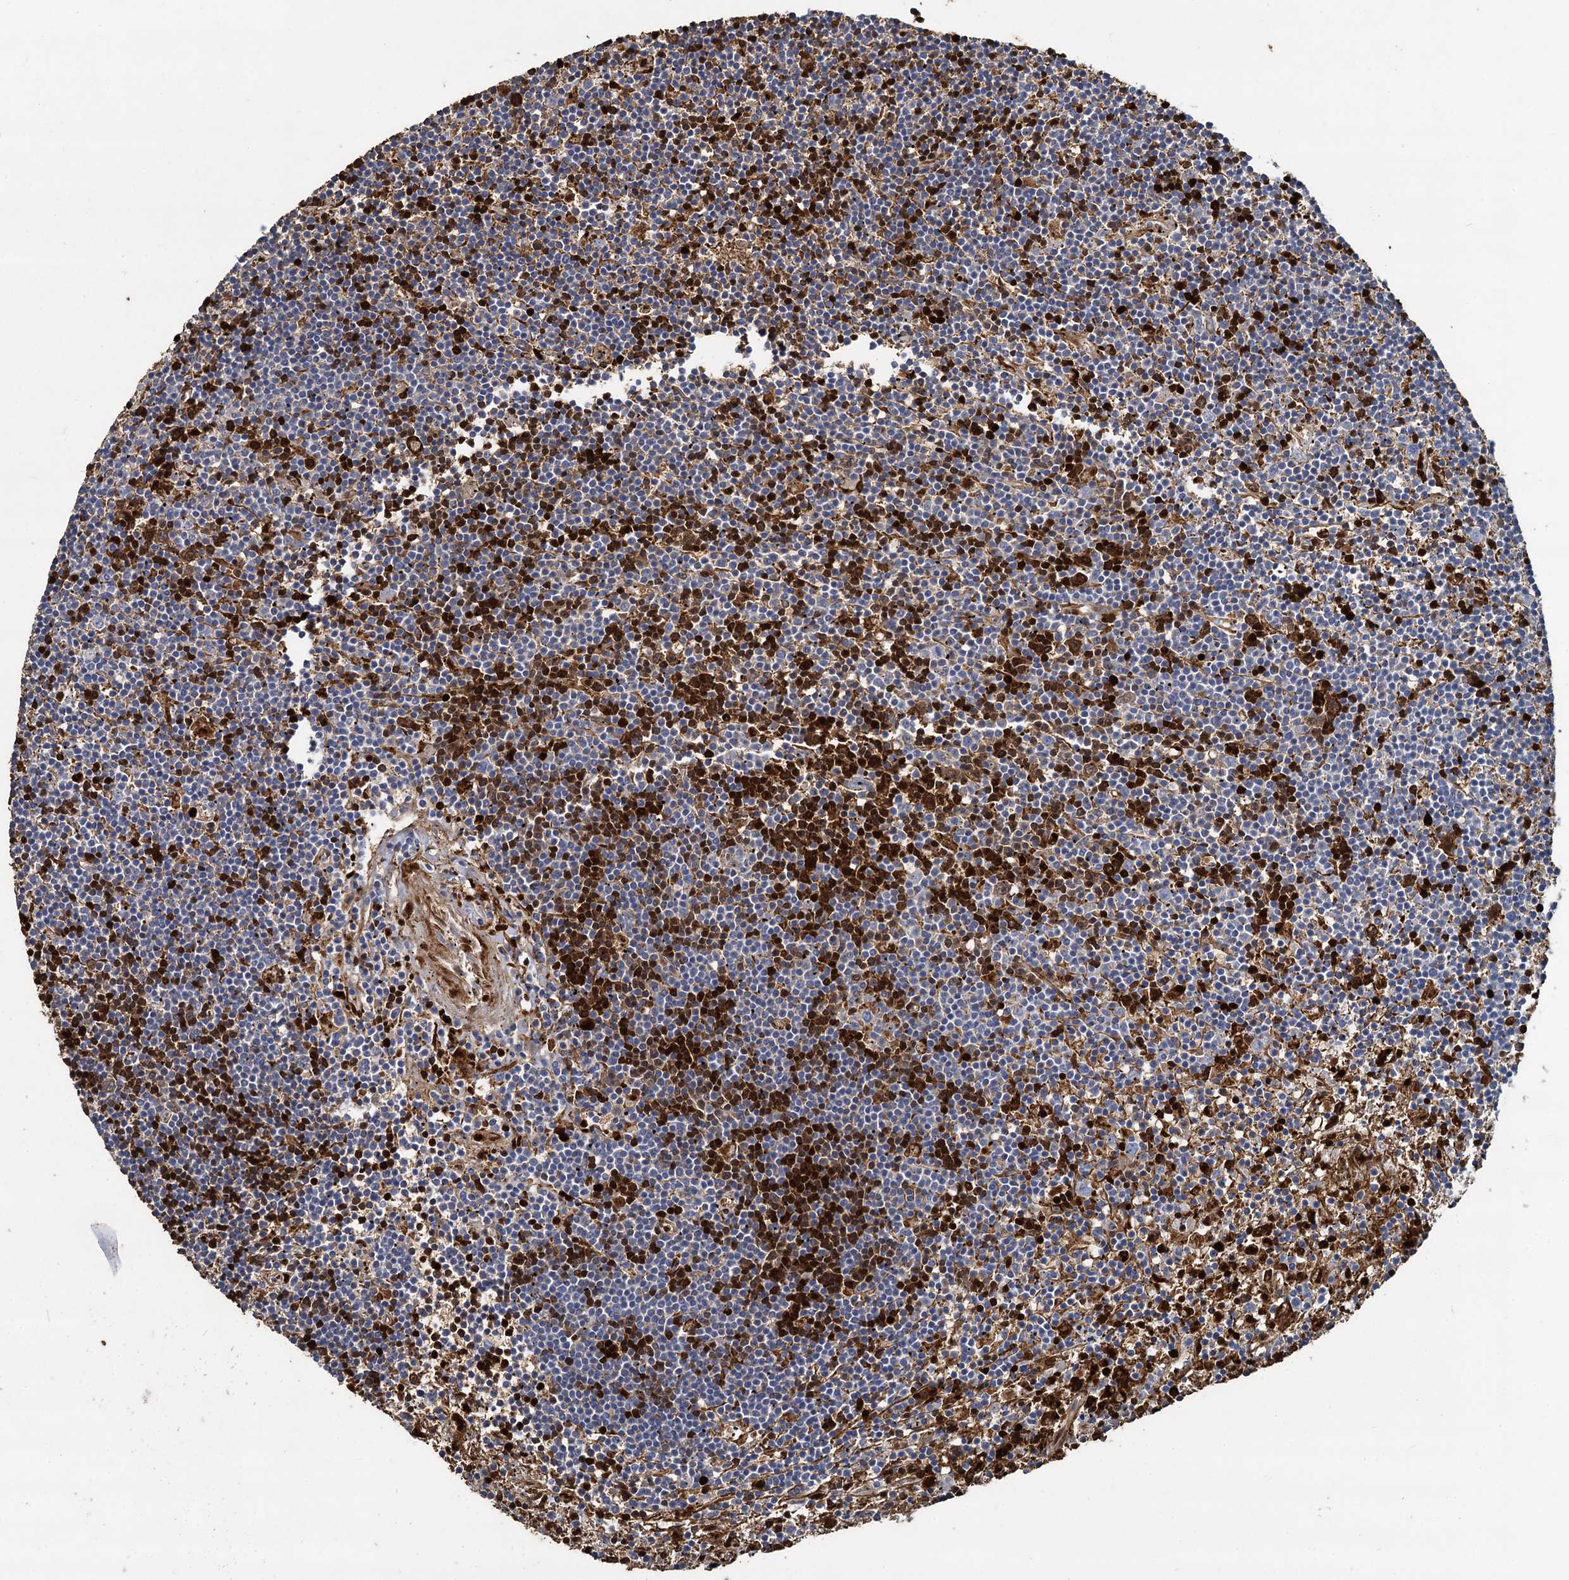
{"staining": {"intensity": "strong", "quantity": "<25%", "location": "cytoplasmic/membranous"}, "tissue": "lymphoma", "cell_type": "Tumor cells", "image_type": "cancer", "snomed": [{"axis": "morphology", "description": "Malignant lymphoma, non-Hodgkin's type, Low grade"}, {"axis": "topography", "description": "Spleen"}], "caption": "Immunohistochemical staining of lymphoma shows medium levels of strong cytoplasmic/membranous positivity in approximately <25% of tumor cells.", "gene": "TCTN2", "patient": {"sex": "male", "age": 76}}